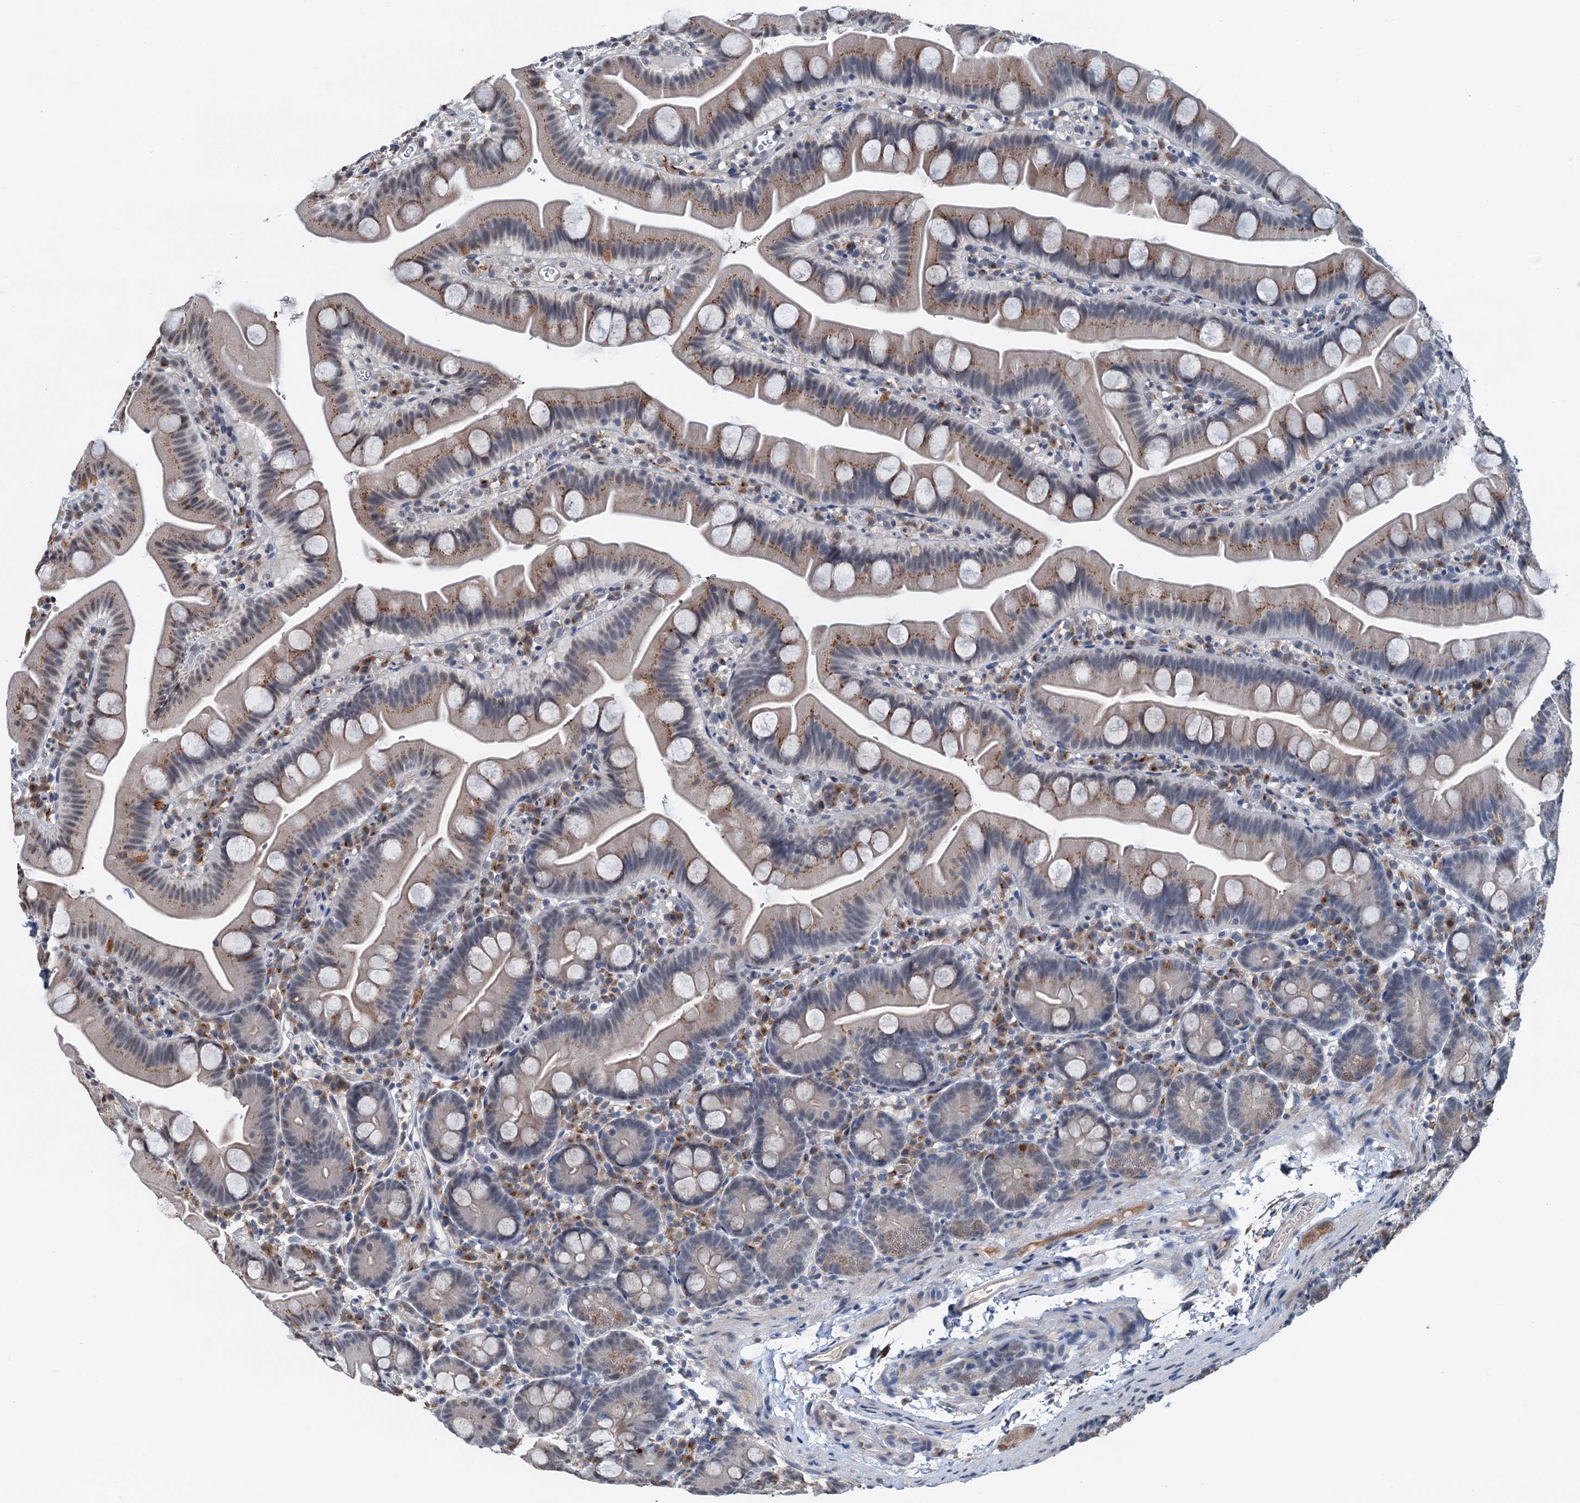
{"staining": {"intensity": "weak", "quantity": "25%-75%", "location": "cytoplasmic/membranous"}, "tissue": "small intestine", "cell_type": "Glandular cells", "image_type": "normal", "snomed": [{"axis": "morphology", "description": "Normal tissue, NOS"}, {"axis": "topography", "description": "Small intestine"}], "caption": "Brown immunohistochemical staining in benign small intestine displays weak cytoplasmic/membranous expression in about 25%-75% of glandular cells. (IHC, brightfield microscopy, high magnification).", "gene": "SHLD1", "patient": {"sex": "female", "age": 68}}